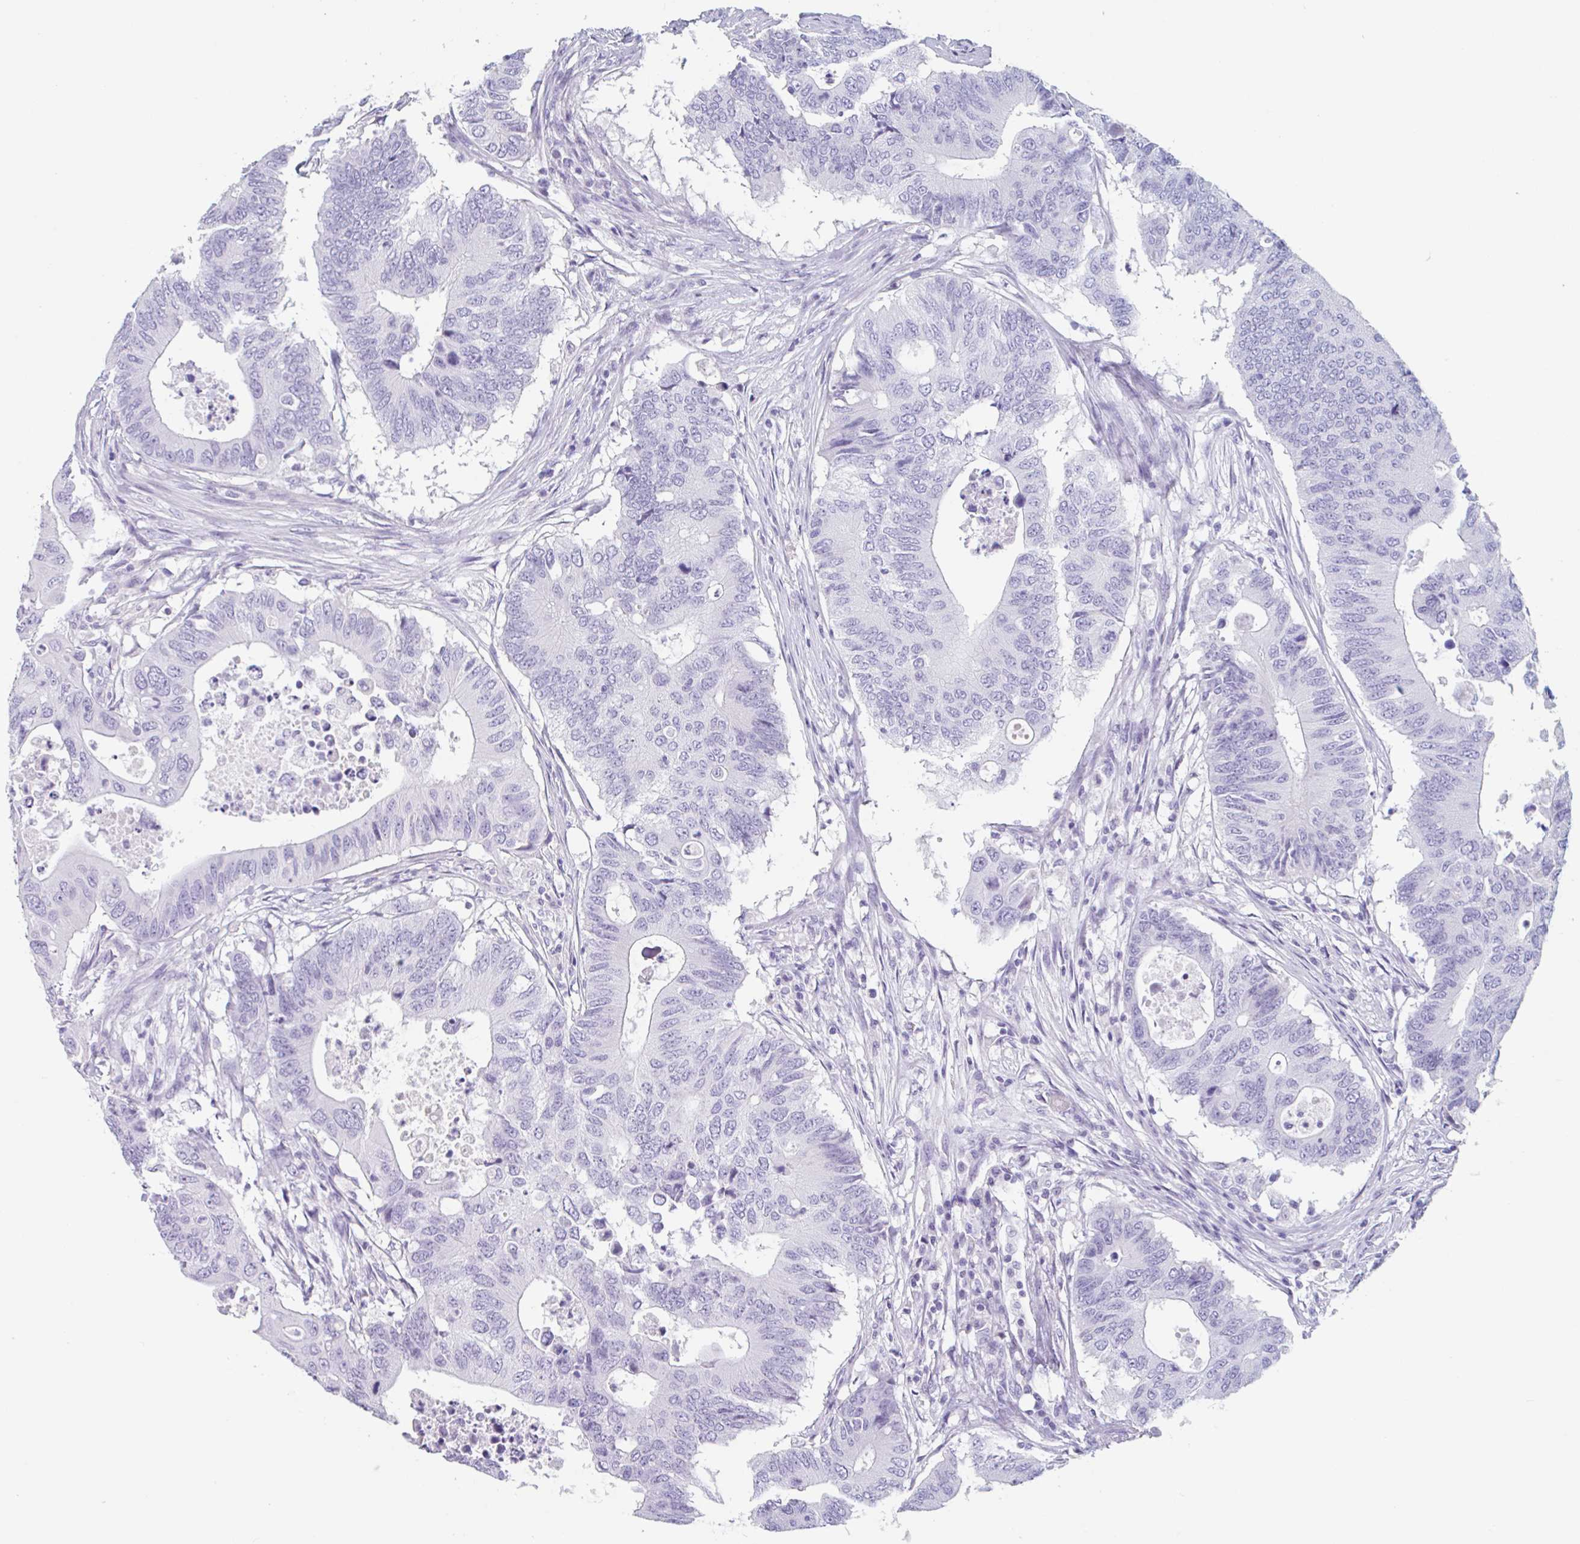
{"staining": {"intensity": "negative", "quantity": "none", "location": "none"}, "tissue": "colorectal cancer", "cell_type": "Tumor cells", "image_type": "cancer", "snomed": [{"axis": "morphology", "description": "Adenocarcinoma, NOS"}, {"axis": "topography", "description": "Colon"}], "caption": "High magnification brightfield microscopy of colorectal cancer (adenocarcinoma) stained with DAB (3,3'-diaminobenzidine) (brown) and counterstained with hematoxylin (blue): tumor cells show no significant staining.", "gene": "EMC4", "patient": {"sex": "male", "age": 71}}